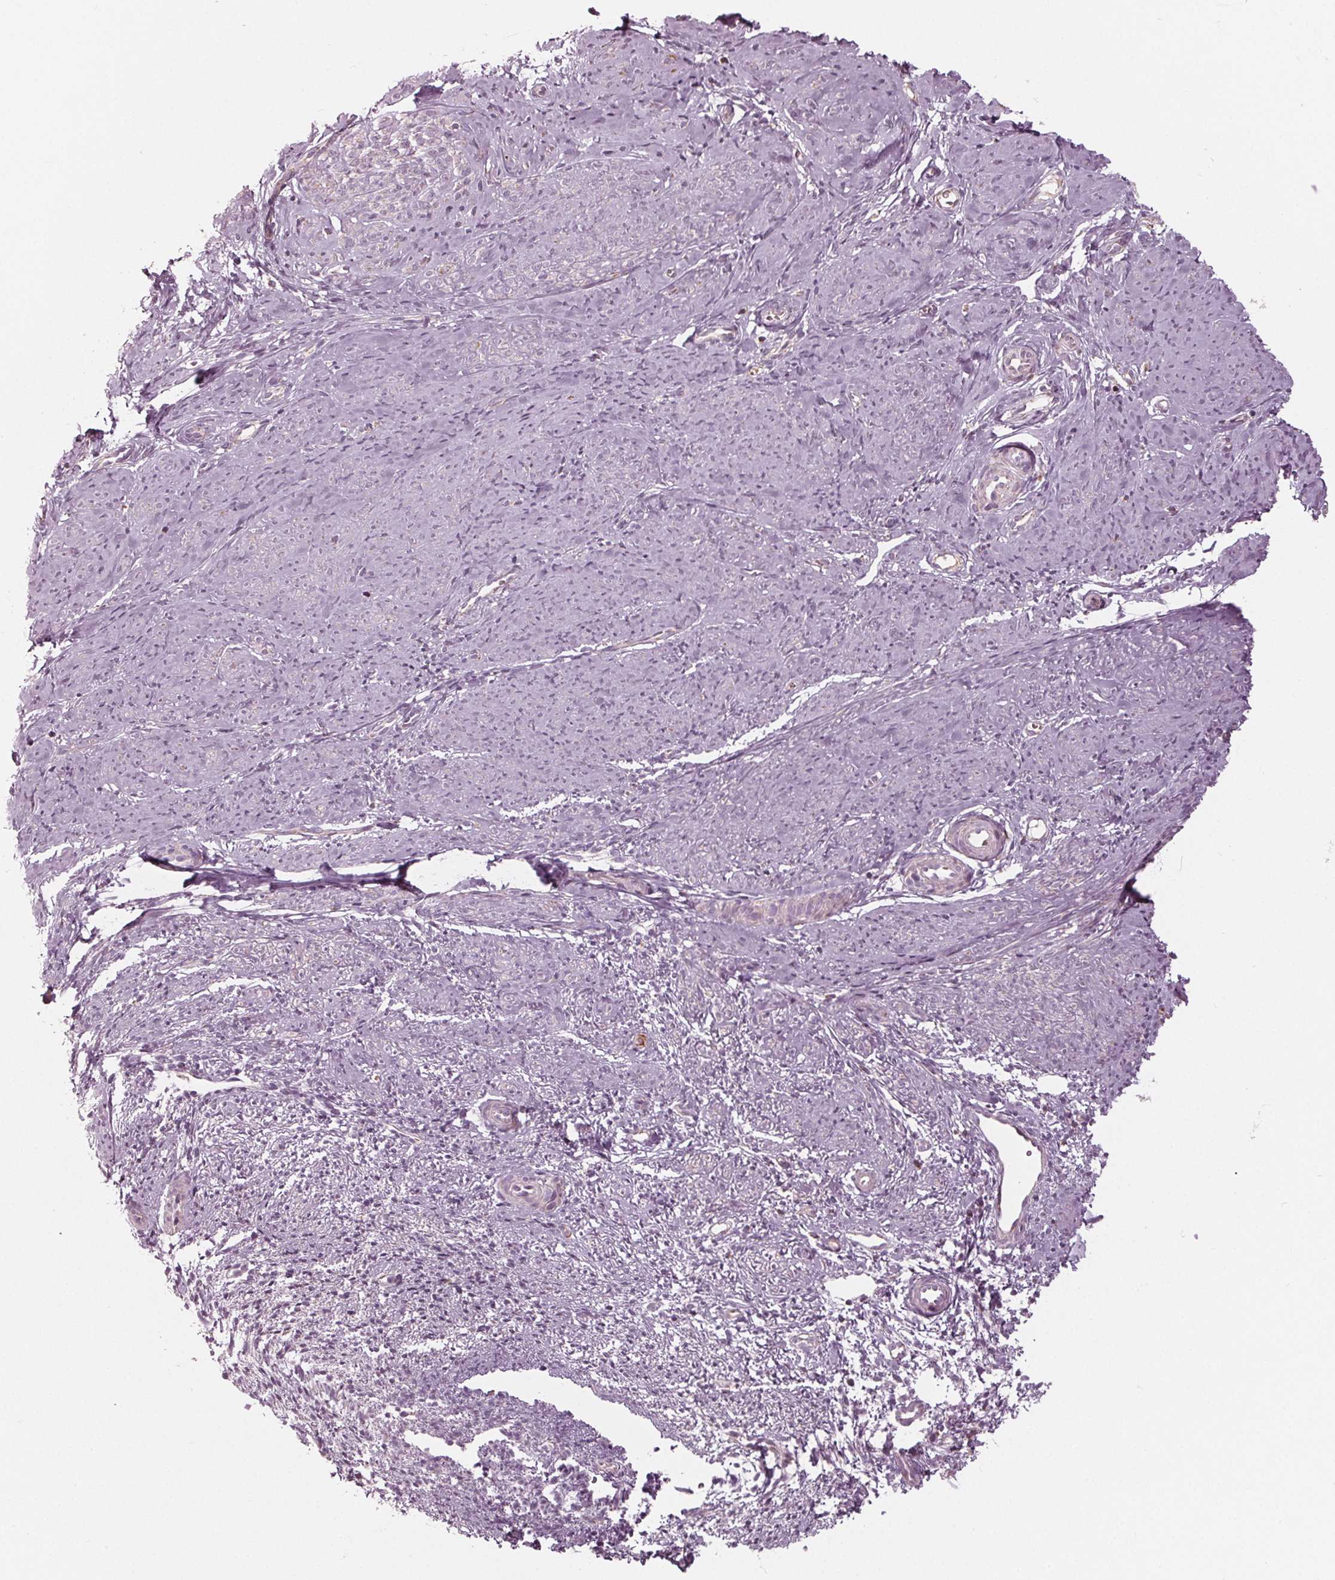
{"staining": {"intensity": "negative", "quantity": "none", "location": "none"}, "tissue": "smooth muscle", "cell_type": "Smooth muscle cells", "image_type": "normal", "snomed": [{"axis": "morphology", "description": "Normal tissue, NOS"}, {"axis": "topography", "description": "Smooth muscle"}], "caption": "This is an immunohistochemistry (IHC) micrograph of unremarkable human smooth muscle. There is no expression in smooth muscle cells.", "gene": "CLN6", "patient": {"sex": "female", "age": 48}}